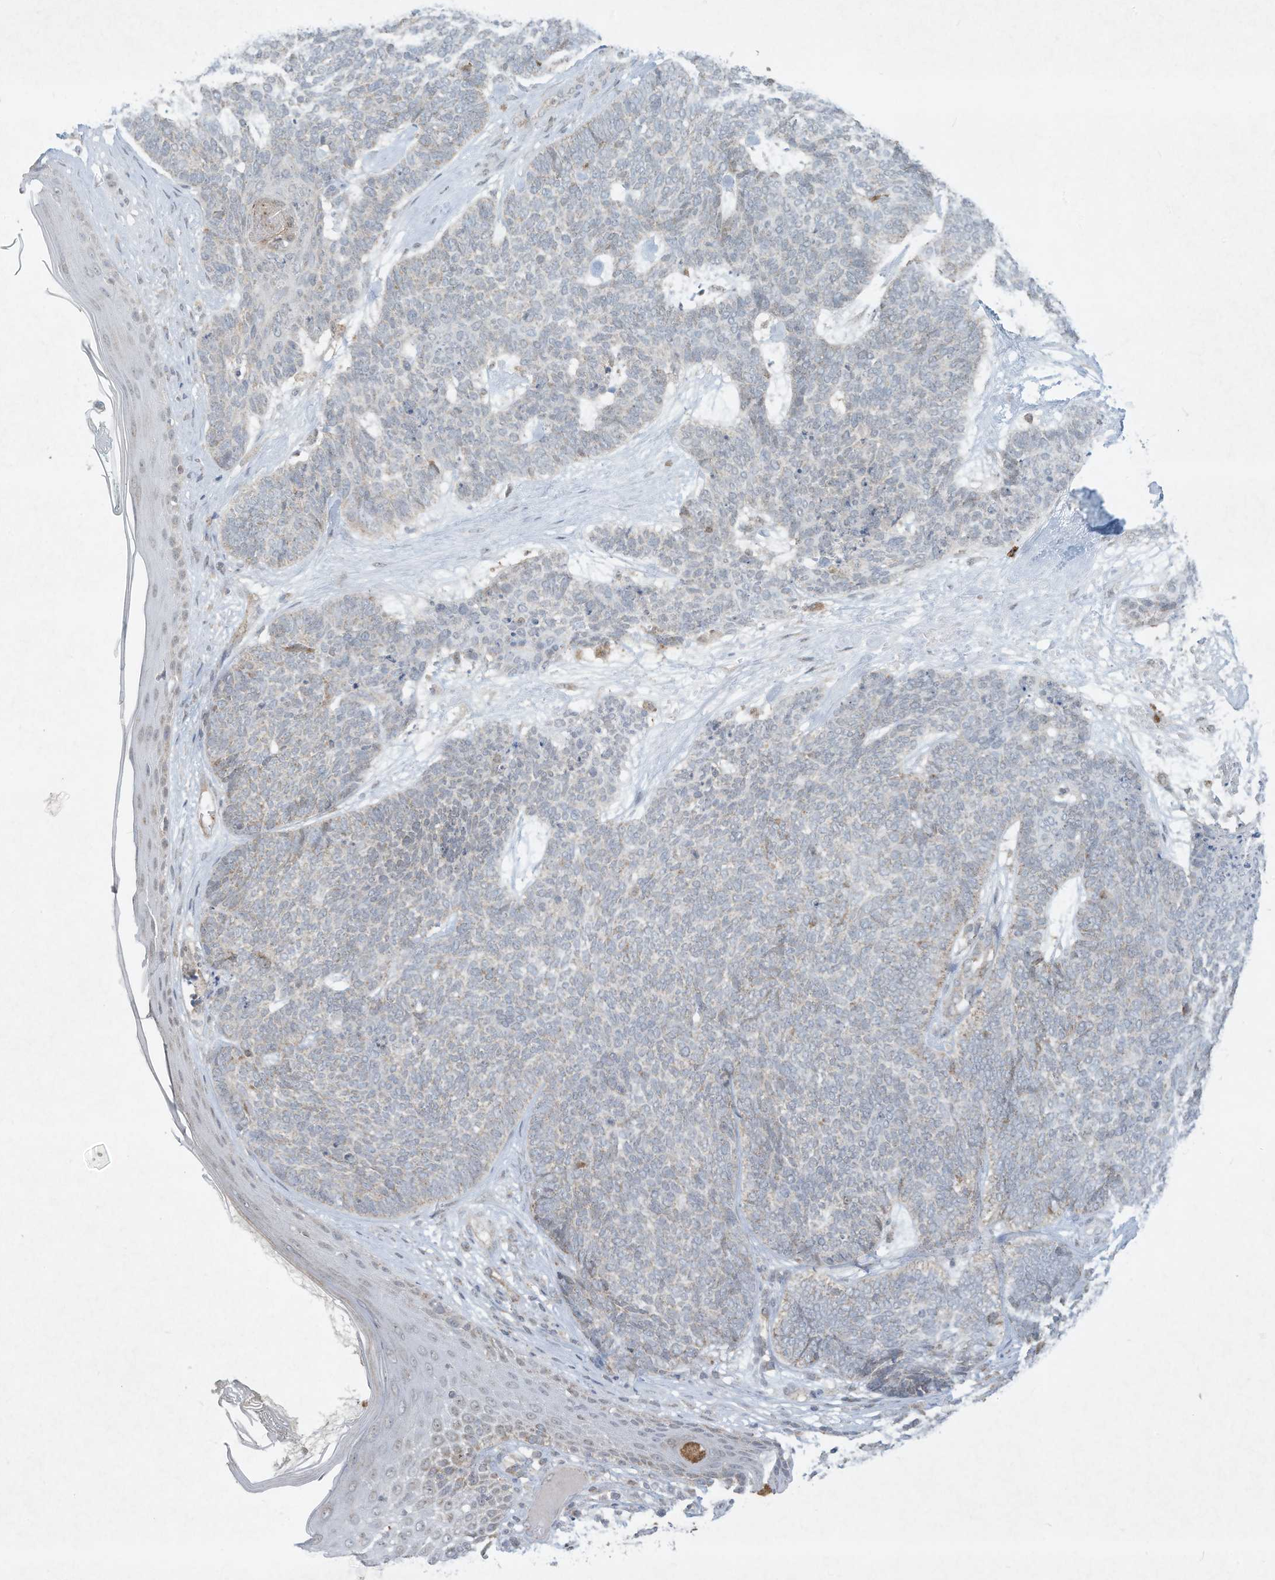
{"staining": {"intensity": "negative", "quantity": "none", "location": "none"}, "tissue": "skin cancer", "cell_type": "Tumor cells", "image_type": "cancer", "snomed": [{"axis": "morphology", "description": "Basal cell carcinoma"}, {"axis": "topography", "description": "Skin"}], "caption": "The image shows no staining of tumor cells in basal cell carcinoma (skin).", "gene": "CHRNA4", "patient": {"sex": "female", "age": 84}}